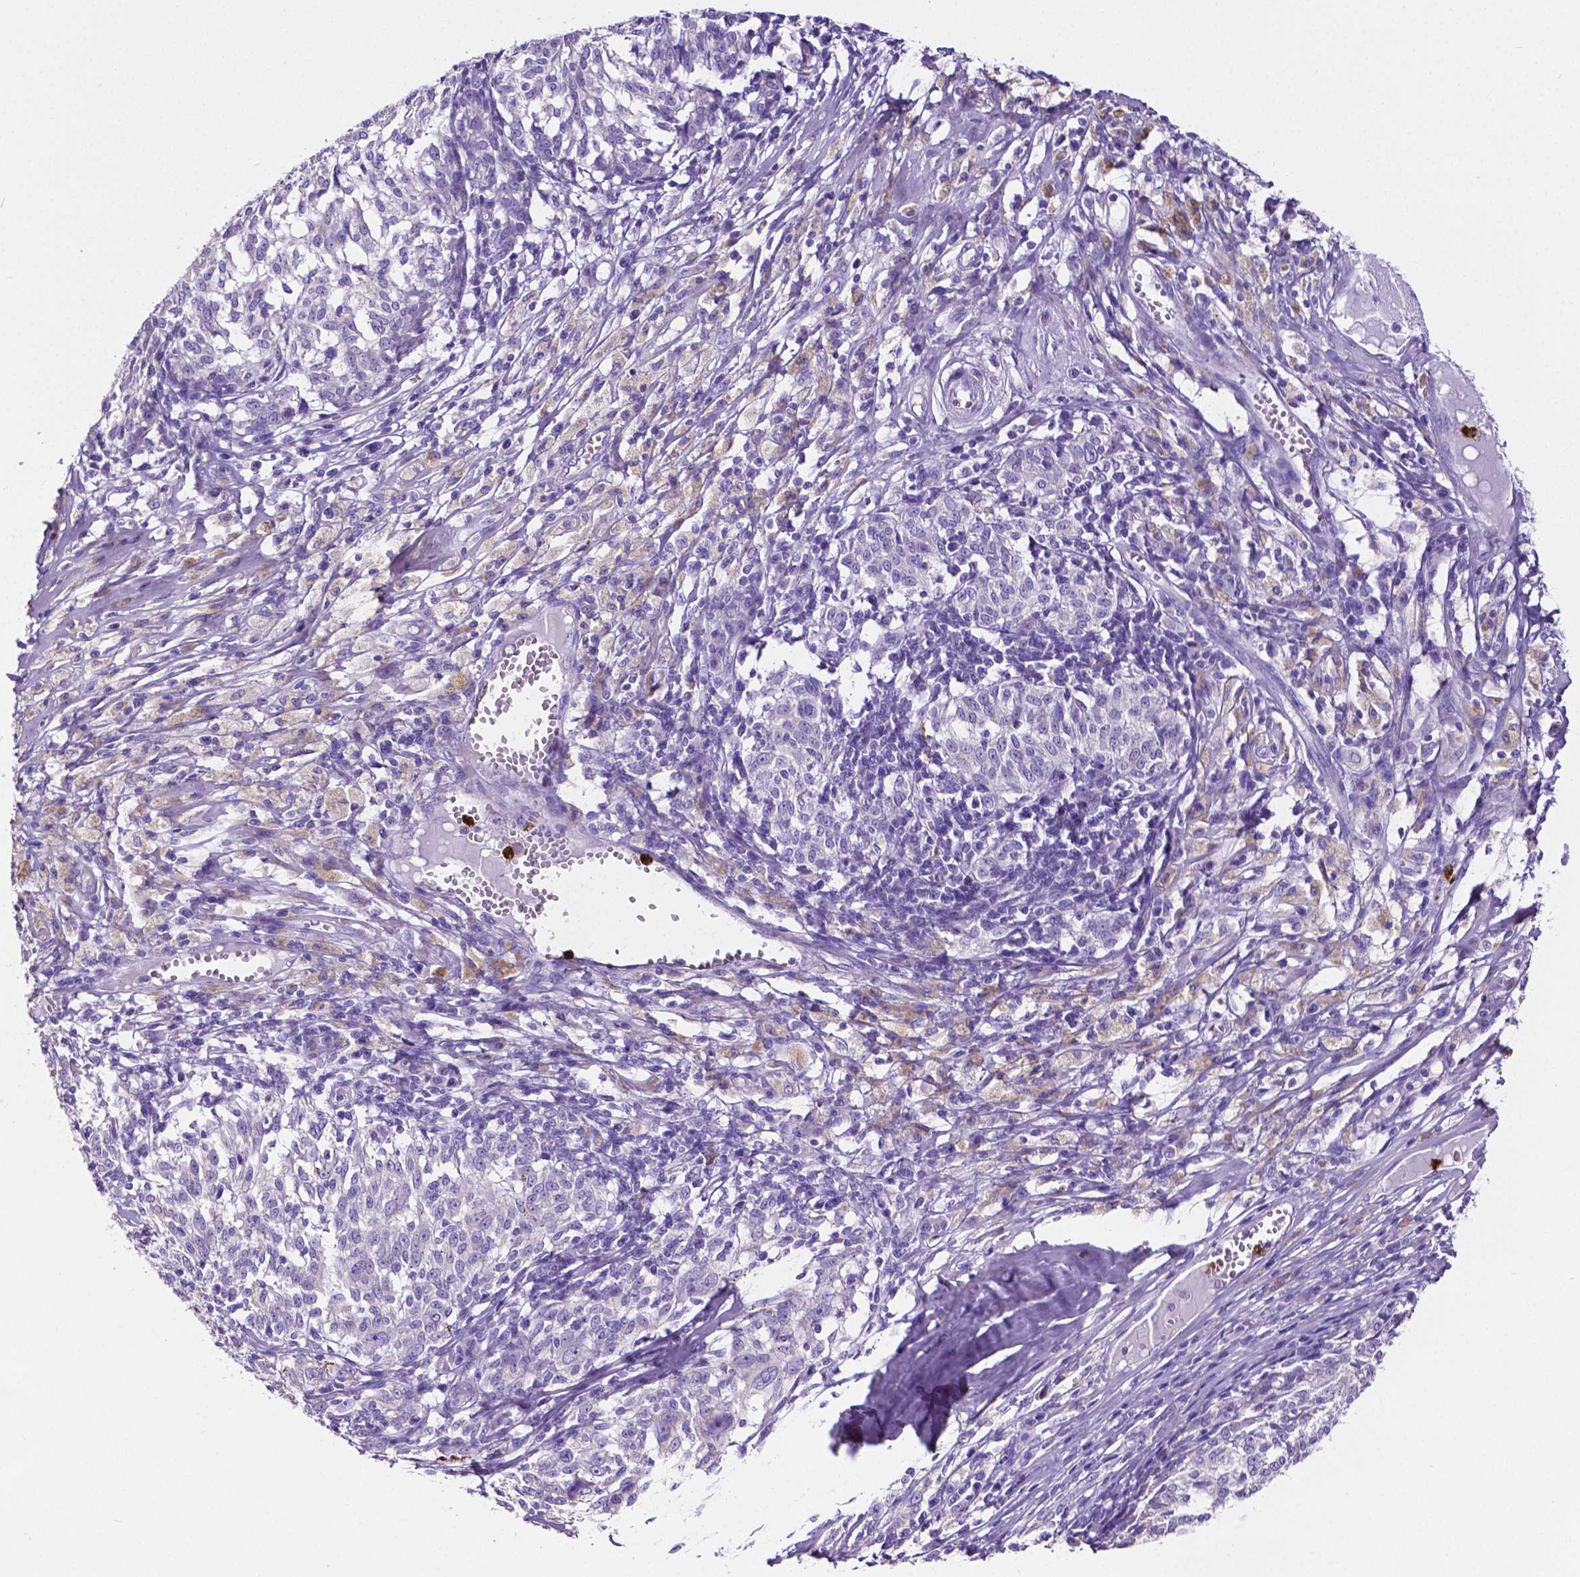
{"staining": {"intensity": "negative", "quantity": "none", "location": "none"}, "tissue": "melanoma", "cell_type": "Tumor cells", "image_type": "cancer", "snomed": [{"axis": "morphology", "description": "Malignant melanoma, NOS"}, {"axis": "topography", "description": "Skin"}], "caption": "Immunohistochemical staining of melanoma exhibits no significant expression in tumor cells.", "gene": "MMP9", "patient": {"sex": "female", "age": 72}}